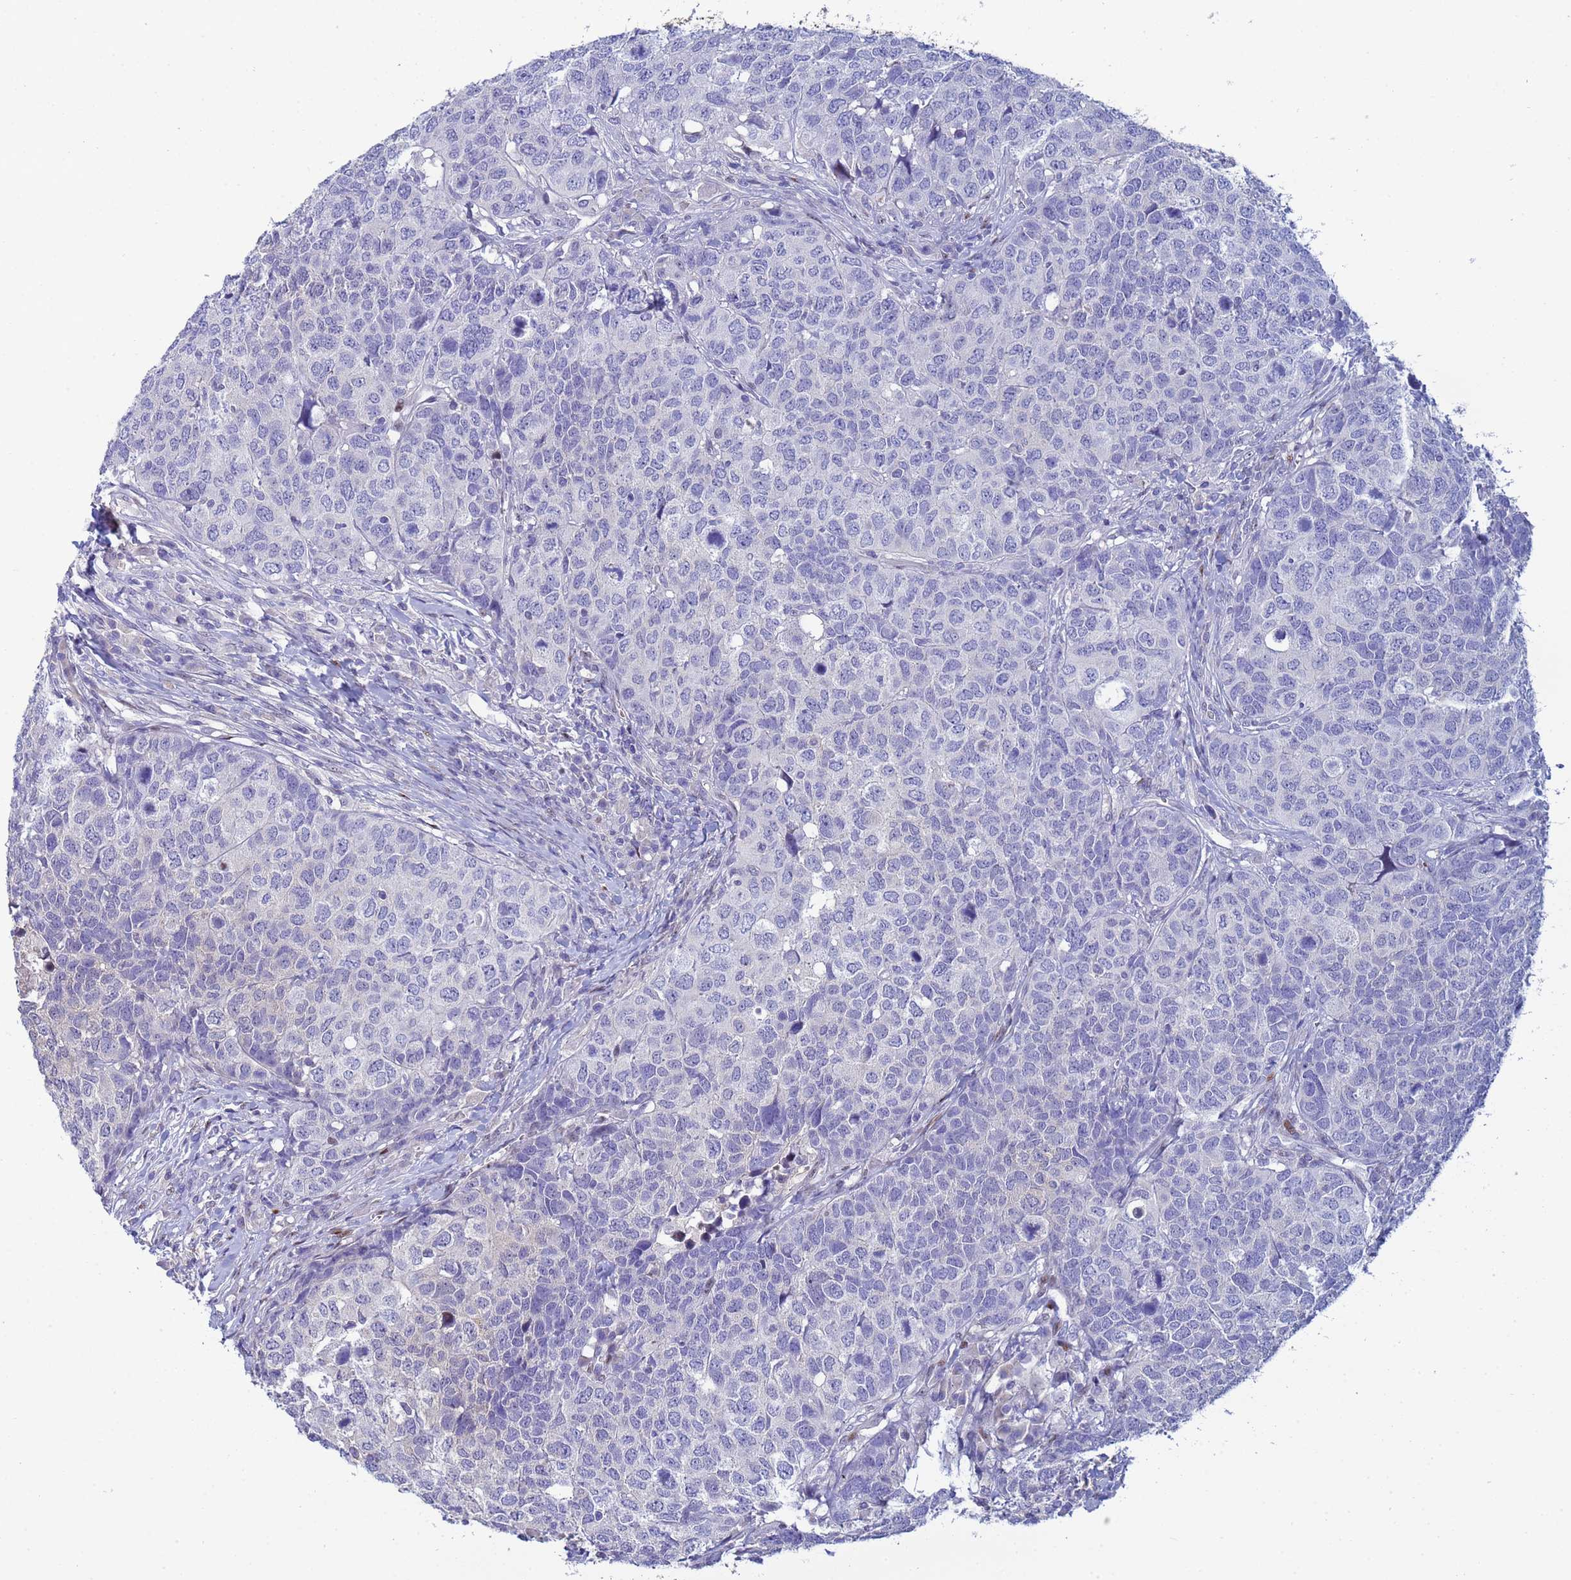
{"staining": {"intensity": "negative", "quantity": "none", "location": "none"}, "tissue": "head and neck cancer", "cell_type": "Tumor cells", "image_type": "cancer", "snomed": [{"axis": "morphology", "description": "Squamous cell carcinoma, NOS"}, {"axis": "topography", "description": "Head-Neck"}], "caption": "A micrograph of human head and neck squamous cell carcinoma is negative for staining in tumor cells.", "gene": "PPP6R1", "patient": {"sex": "male", "age": 66}}